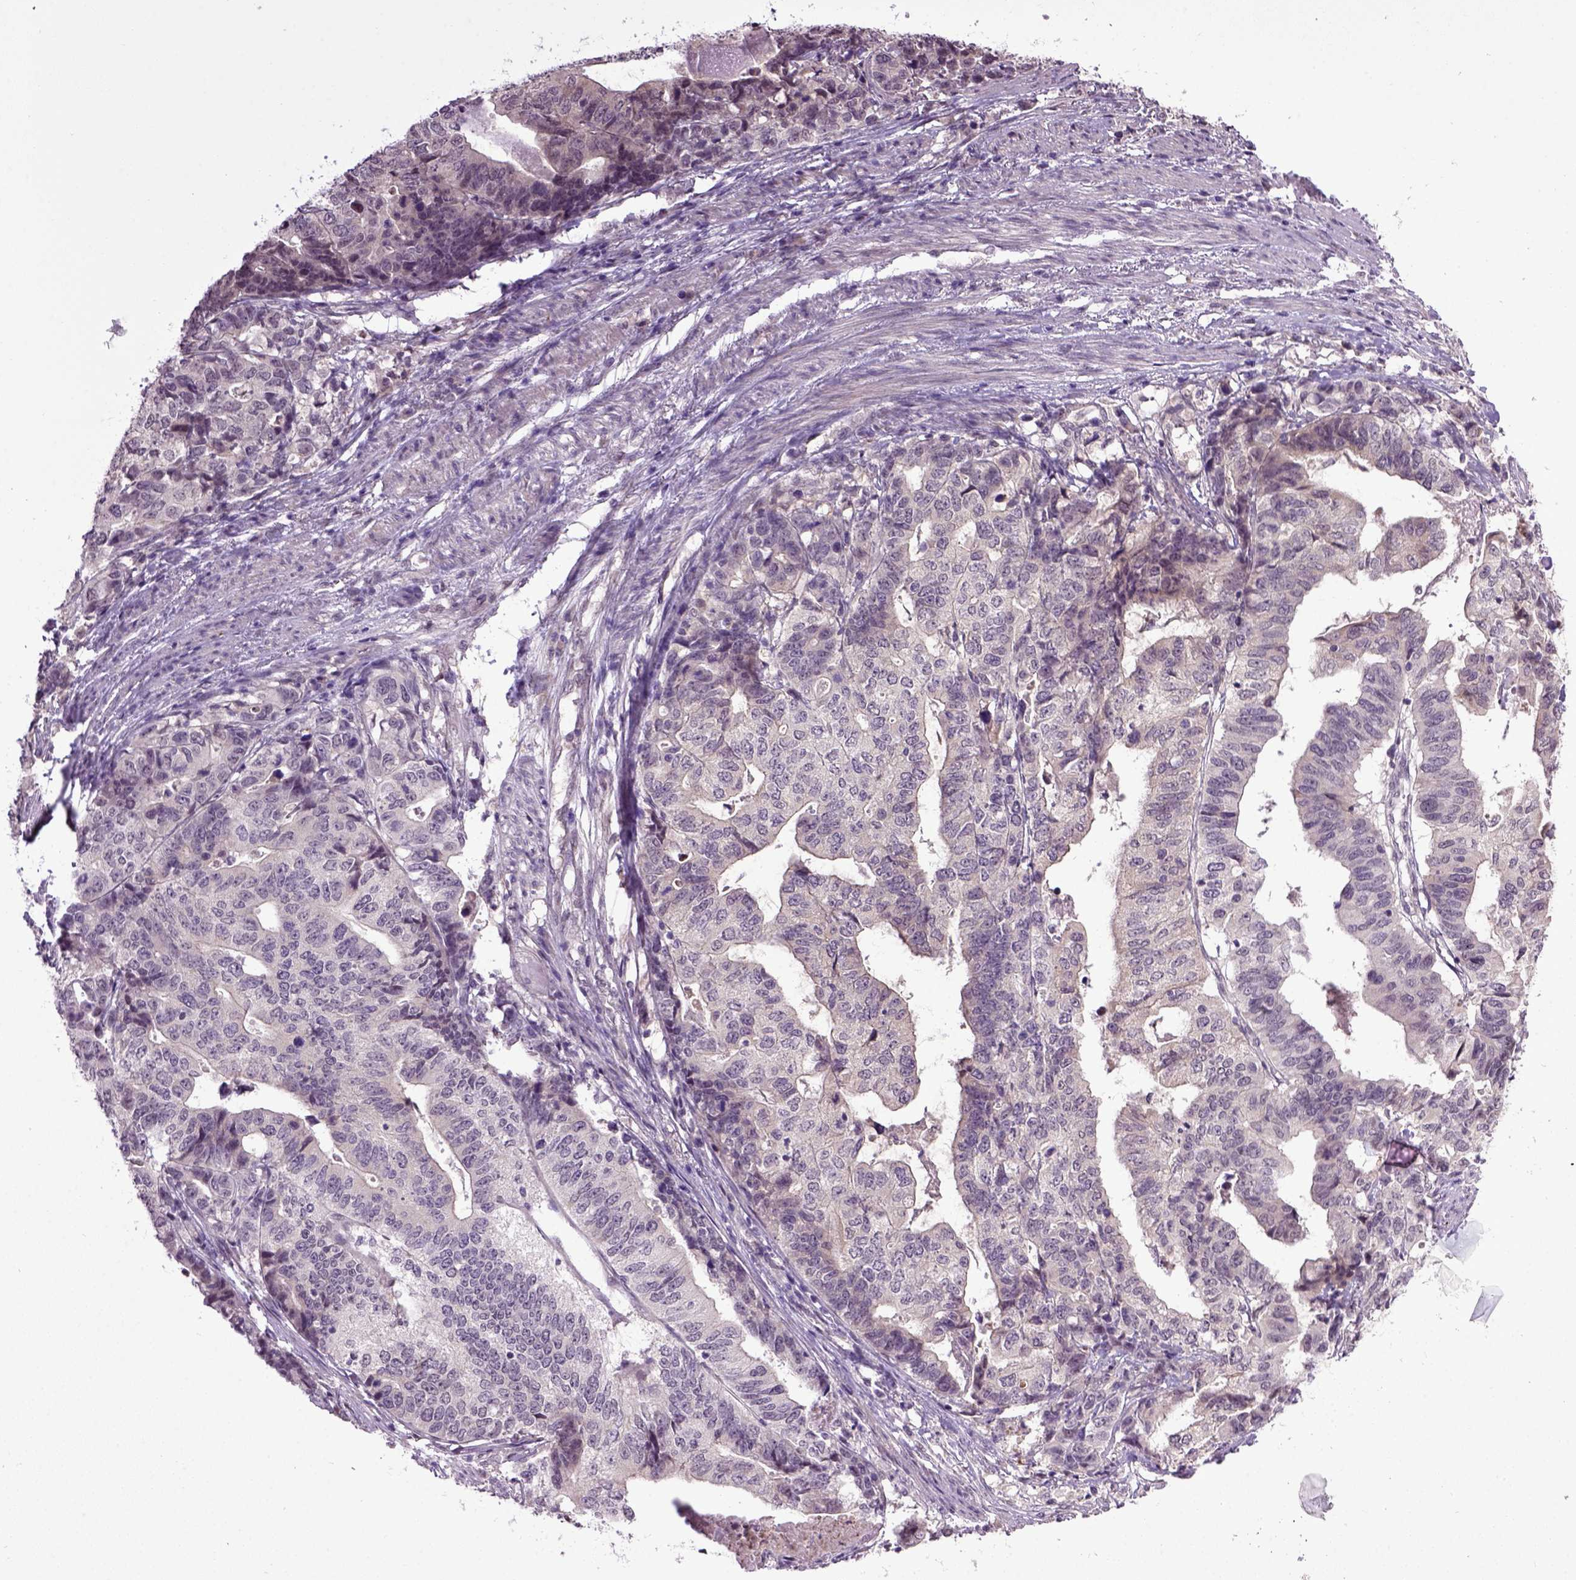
{"staining": {"intensity": "negative", "quantity": "none", "location": "none"}, "tissue": "stomach cancer", "cell_type": "Tumor cells", "image_type": "cancer", "snomed": [{"axis": "morphology", "description": "Adenocarcinoma, NOS"}, {"axis": "topography", "description": "Stomach, upper"}], "caption": "Protein analysis of stomach cancer (adenocarcinoma) exhibits no significant positivity in tumor cells. Nuclei are stained in blue.", "gene": "RAB43", "patient": {"sex": "female", "age": 67}}